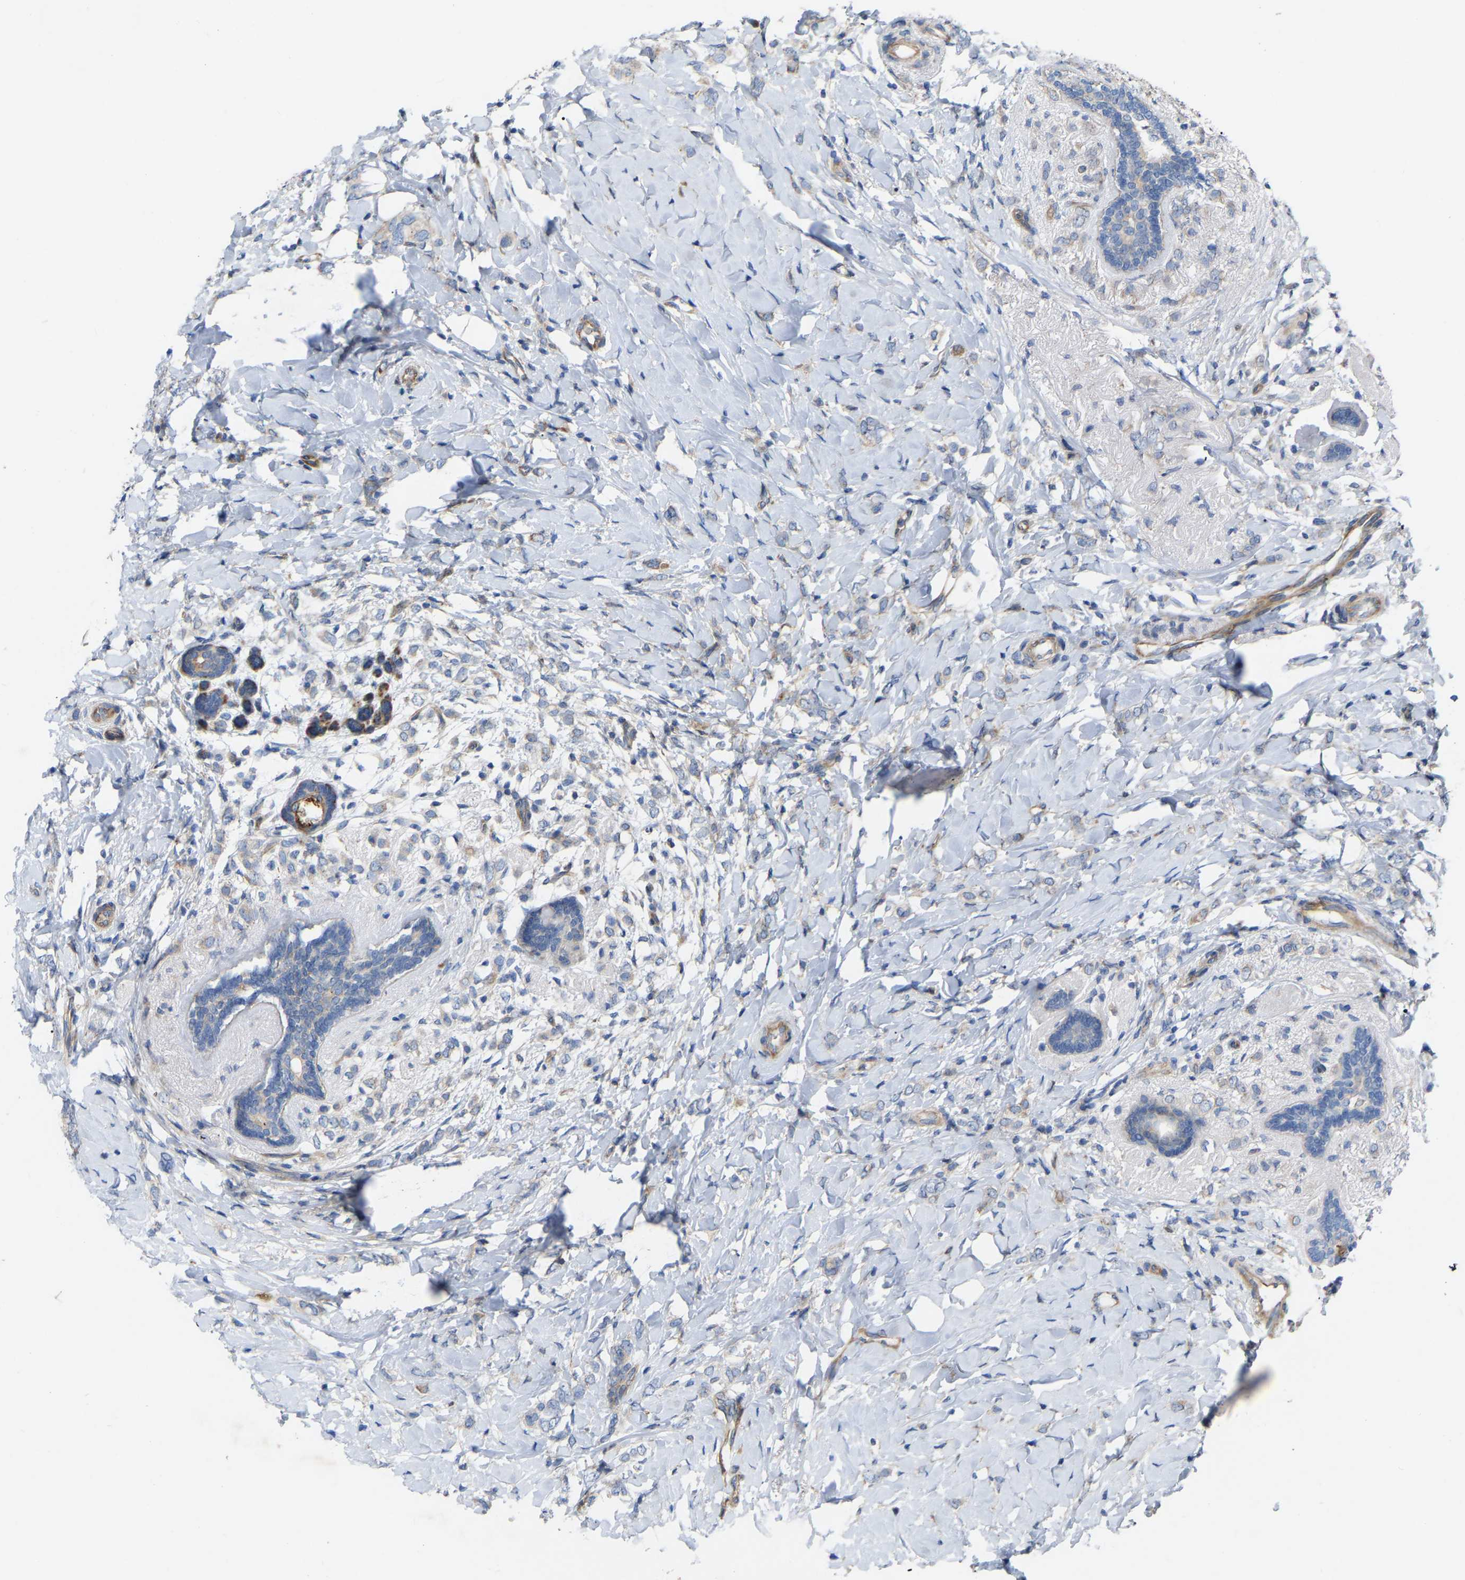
{"staining": {"intensity": "negative", "quantity": "none", "location": "none"}, "tissue": "breast cancer", "cell_type": "Tumor cells", "image_type": "cancer", "snomed": [{"axis": "morphology", "description": "Normal tissue, NOS"}, {"axis": "morphology", "description": "Lobular carcinoma"}, {"axis": "topography", "description": "Breast"}], "caption": "DAB immunohistochemical staining of breast cancer displays no significant positivity in tumor cells.", "gene": "TOR1B", "patient": {"sex": "female", "age": 47}}